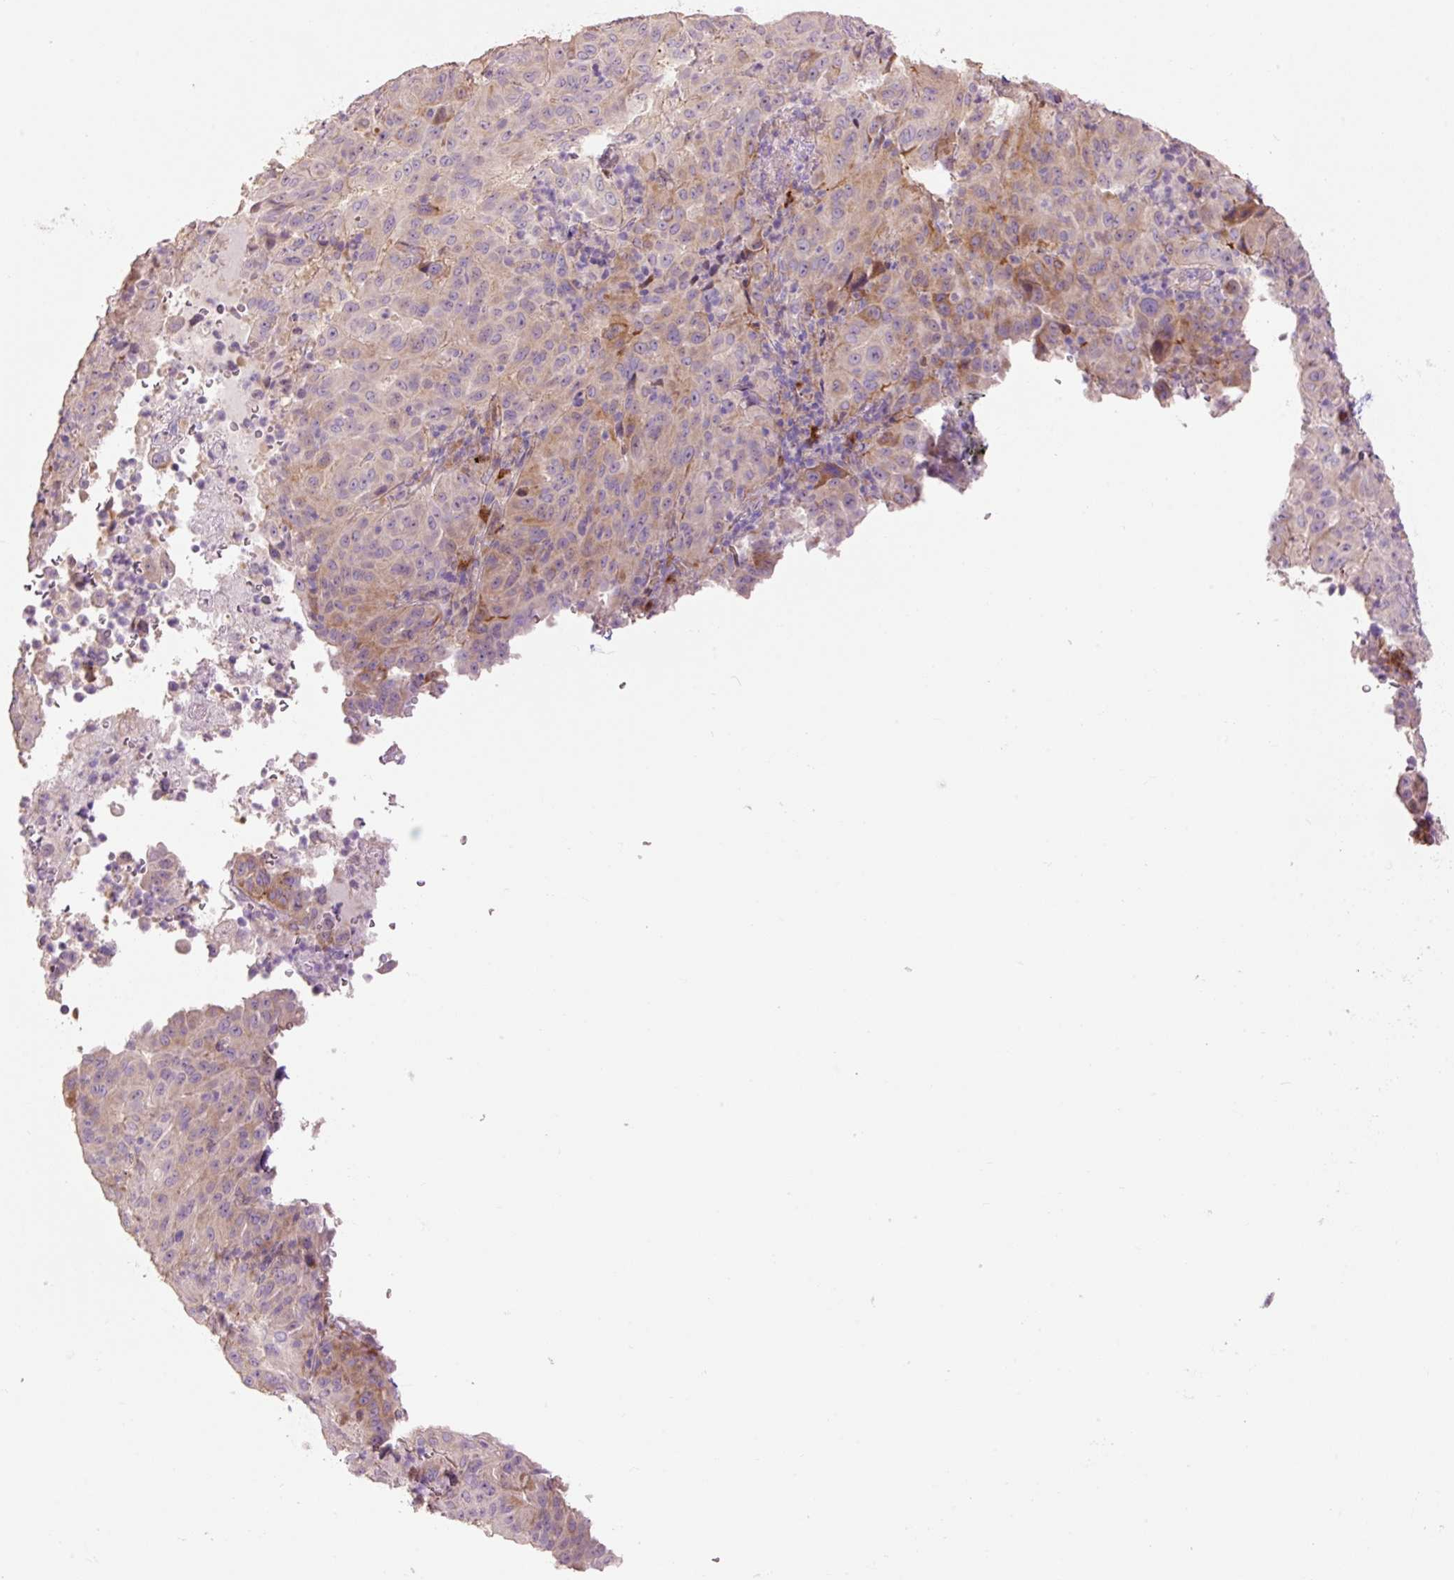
{"staining": {"intensity": "moderate", "quantity": "<25%", "location": "cytoplasmic/membranous"}, "tissue": "pancreatic cancer", "cell_type": "Tumor cells", "image_type": "cancer", "snomed": [{"axis": "morphology", "description": "Adenocarcinoma, NOS"}, {"axis": "topography", "description": "Pancreas"}], "caption": "Protein staining reveals moderate cytoplasmic/membranous positivity in about <25% of tumor cells in adenocarcinoma (pancreatic).", "gene": "HAX1", "patient": {"sex": "male", "age": 63}}